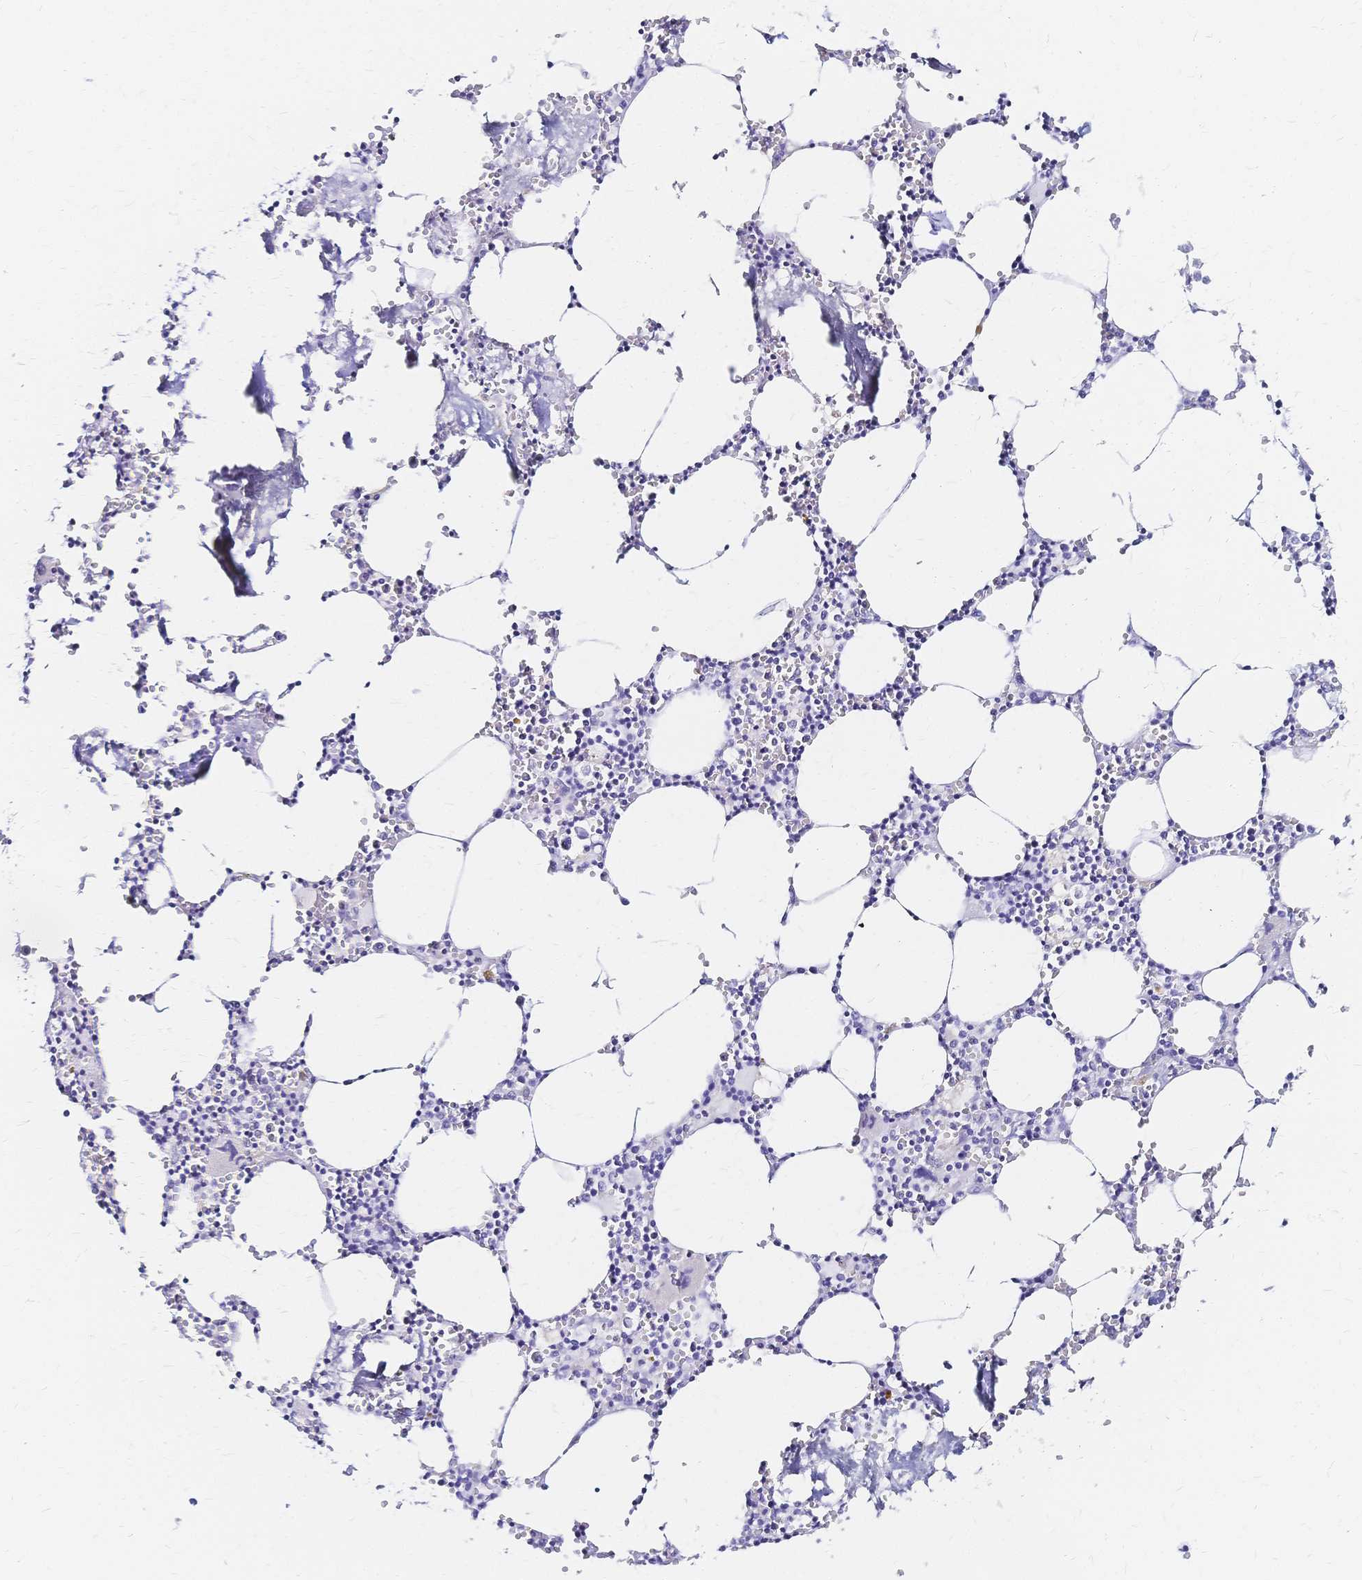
{"staining": {"intensity": "negative", "quantity": "none", "location": "none"}, "tissue": "bone marrow", "cell_type": "Hematopoietic cells", "image_type": "normal", "snomed": [{"axis": "morphology", "description": "Normal tissue, NOS"}, {"axis": "topography", "description": "Bone marrow"}], "caption": "Hematopoietic cells are negative for protein expression in unremarkable human bone marrow.", "gene": "SLC5A1", "patient": {"sex": "male", "age": 54}}